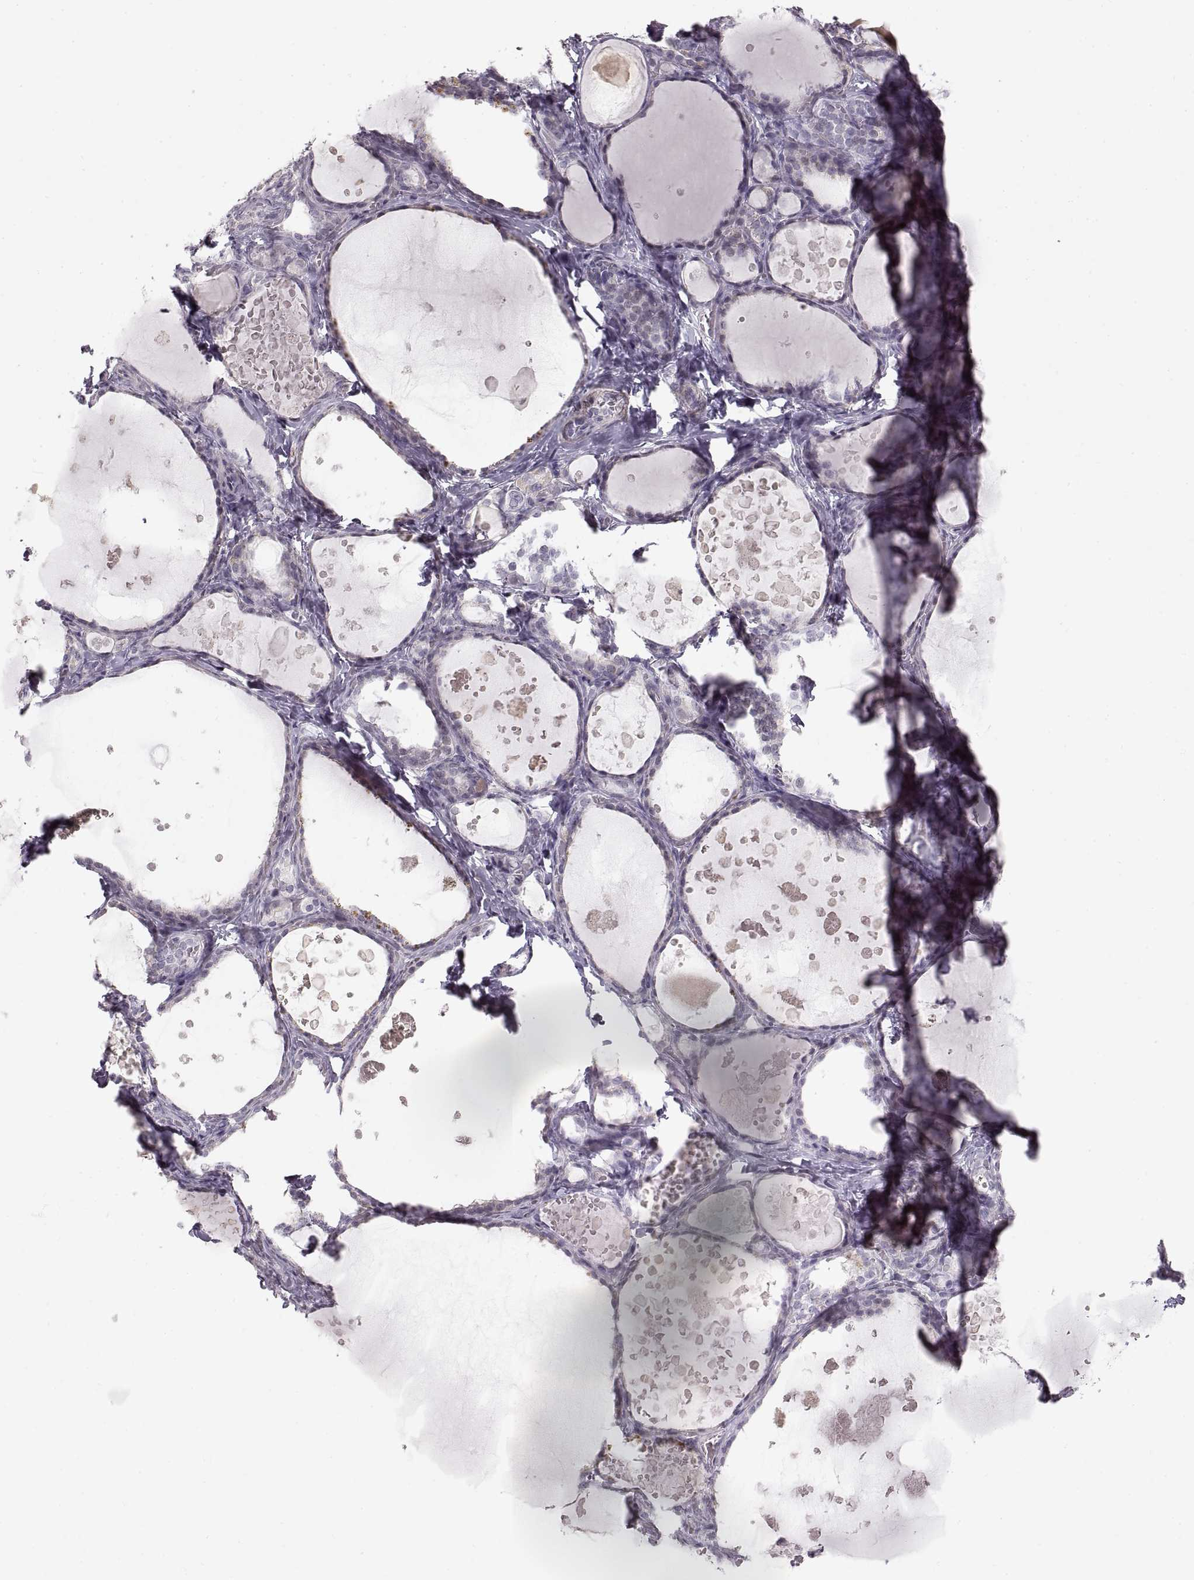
{"staining": {"intensity": "negative", "quantity": "none", "location": "none"}, "tissue": "thyroid gland", "cell_type": "Glandular cells", "image_type": "normal", "snomed": [{"axis": "morphology", "description": "Normal tissue, NOS"}, {"axis": "topography", "description": "Thyroid gland"}], "caption": "Immunohistochemical staining of normal thyroid gland demonstrates no significant positivity in glandular cells.", "gene": "PCSK2", "patient": {"sex": "female", "age": 56}}